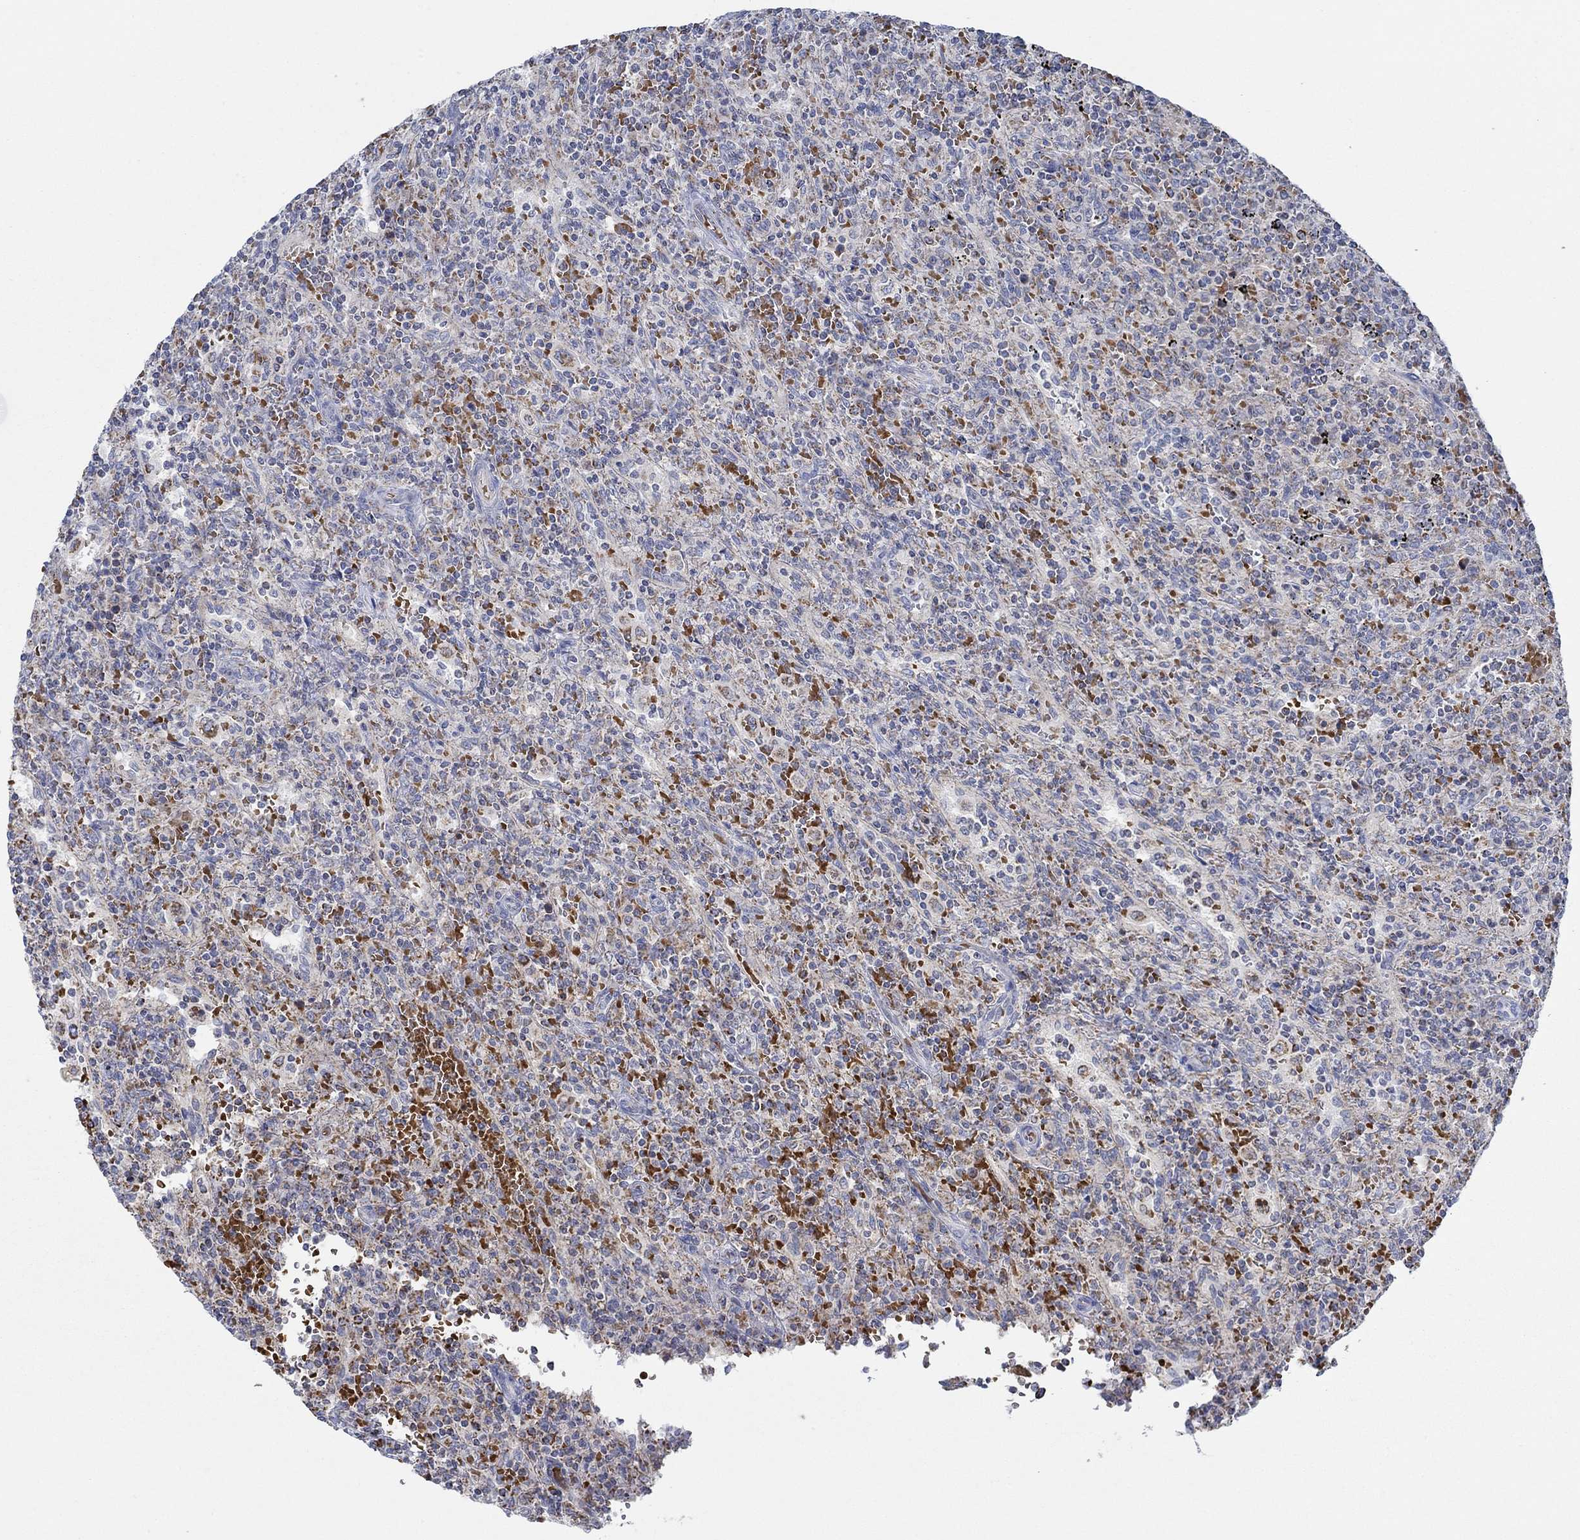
{"staining": {"intensity": "negative", "quantity": "none", "location": "none"}, "tissue": "lymphoma", "cell_type": "Tumor cells", "image_type": "cancer", "snomed": [{"axis": "morphology", "description": "Malignant lymphoma, non-Hodgkin's type, Low grade"}, {"axis": "topography", "description": "Spleen"}], "caption": "Immunohistochemistry (IHC) micrograph of neoplastic tissue: low-grade malignant lymphoma, non-Hodgkin's type stained with DAB (3,3'-diaminobenzidine) shows no significant protein expression in tumor cells.", "gene": "GLOD5", "patient": {"sex": "male", "age": 62}}